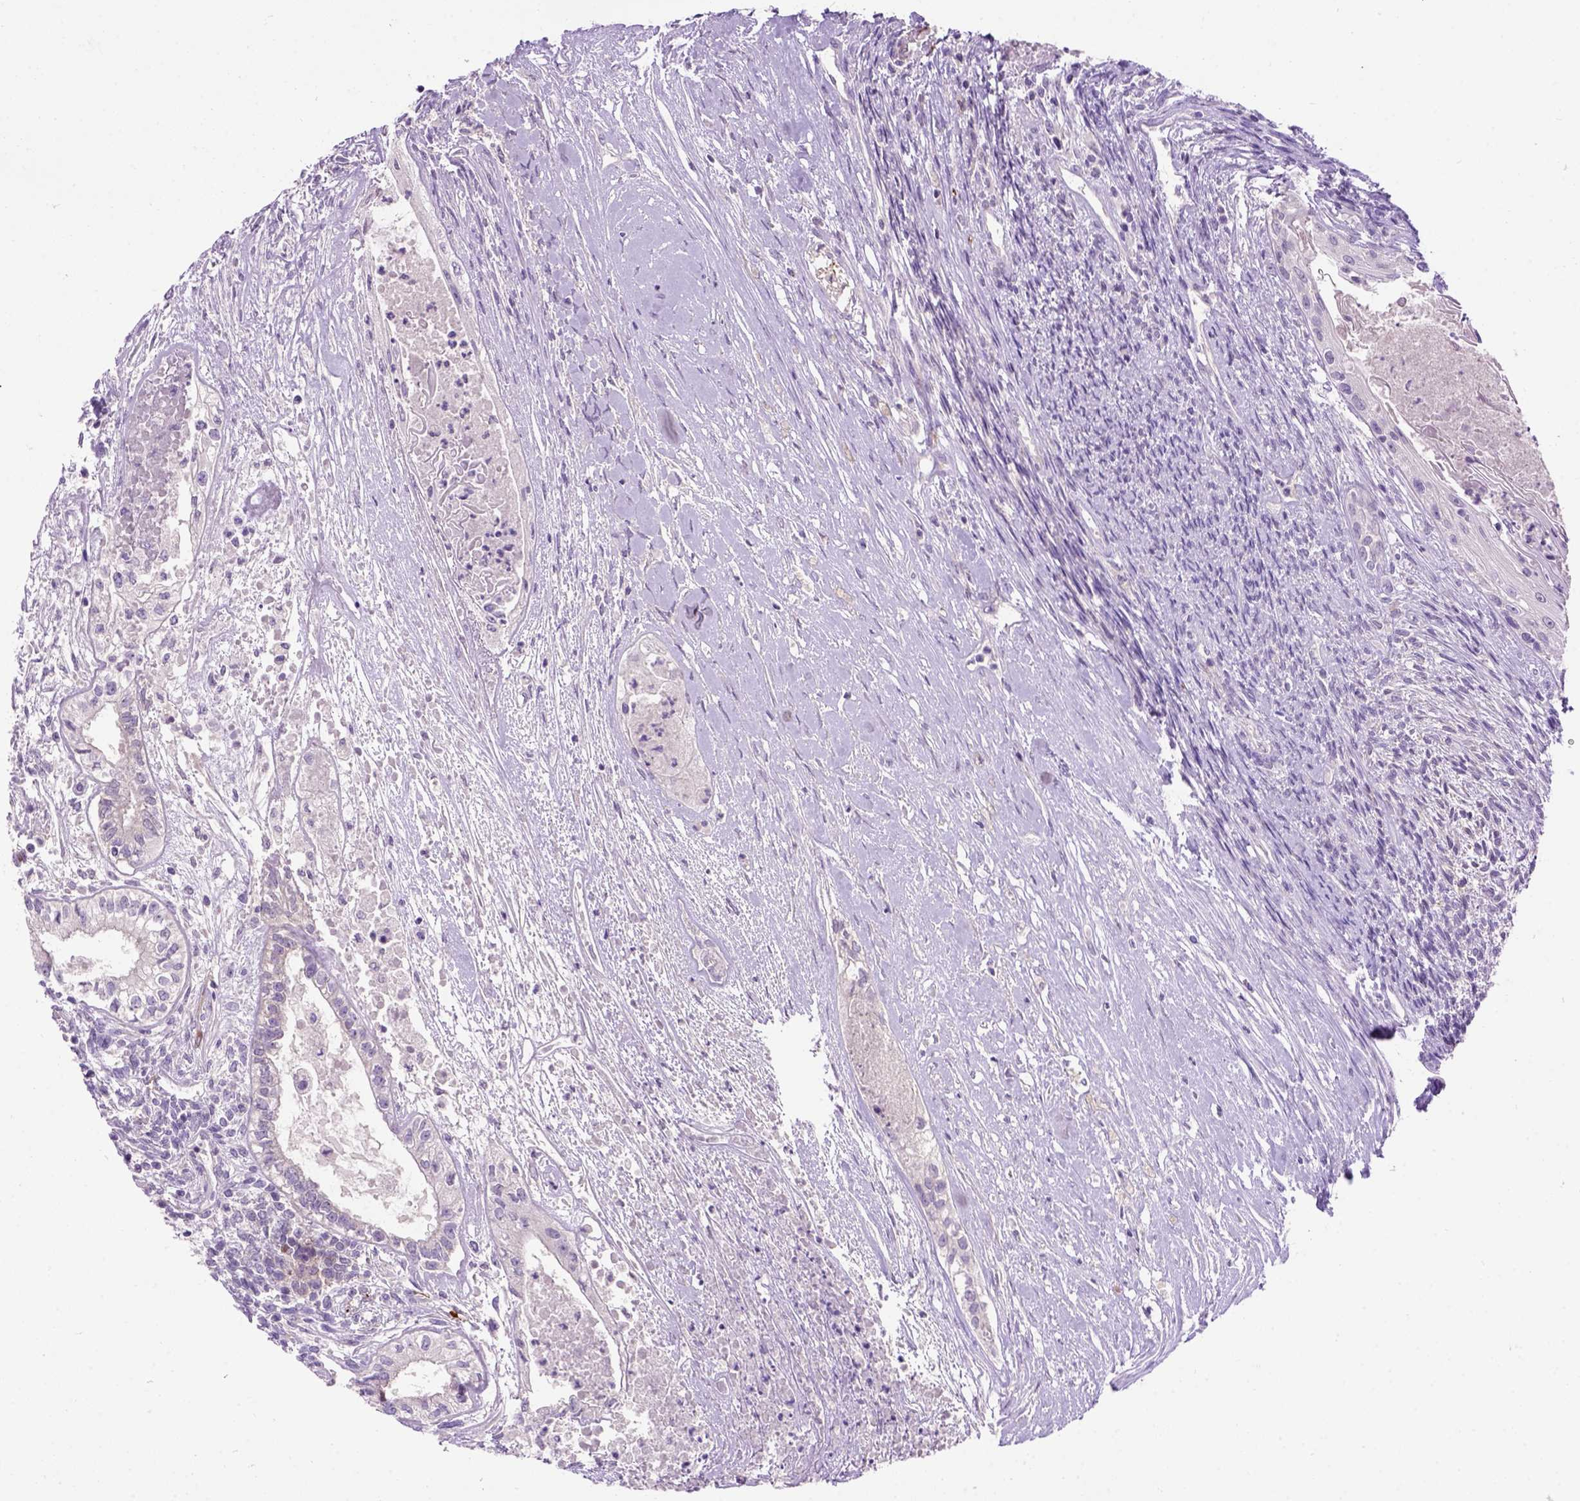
{"staining": {"intensity": "negative", "quantity": "none", "location": "none"}, "tissue": "testis cancer", "cell_type": "Tumor cells", "image_type": "cancer", "snomed": [{"axis": "morphology", "description": "Carcinoma, Embryonal, NOS"}, {"axis": "topography", "description": "Testis"}], "caption": "Tumor cells show no significant protein expression in testis embryonal carcinoma. Nuclei are stained in blue.", "gene": "MAPT", "patient": {"sex": "male", "age": 37}}